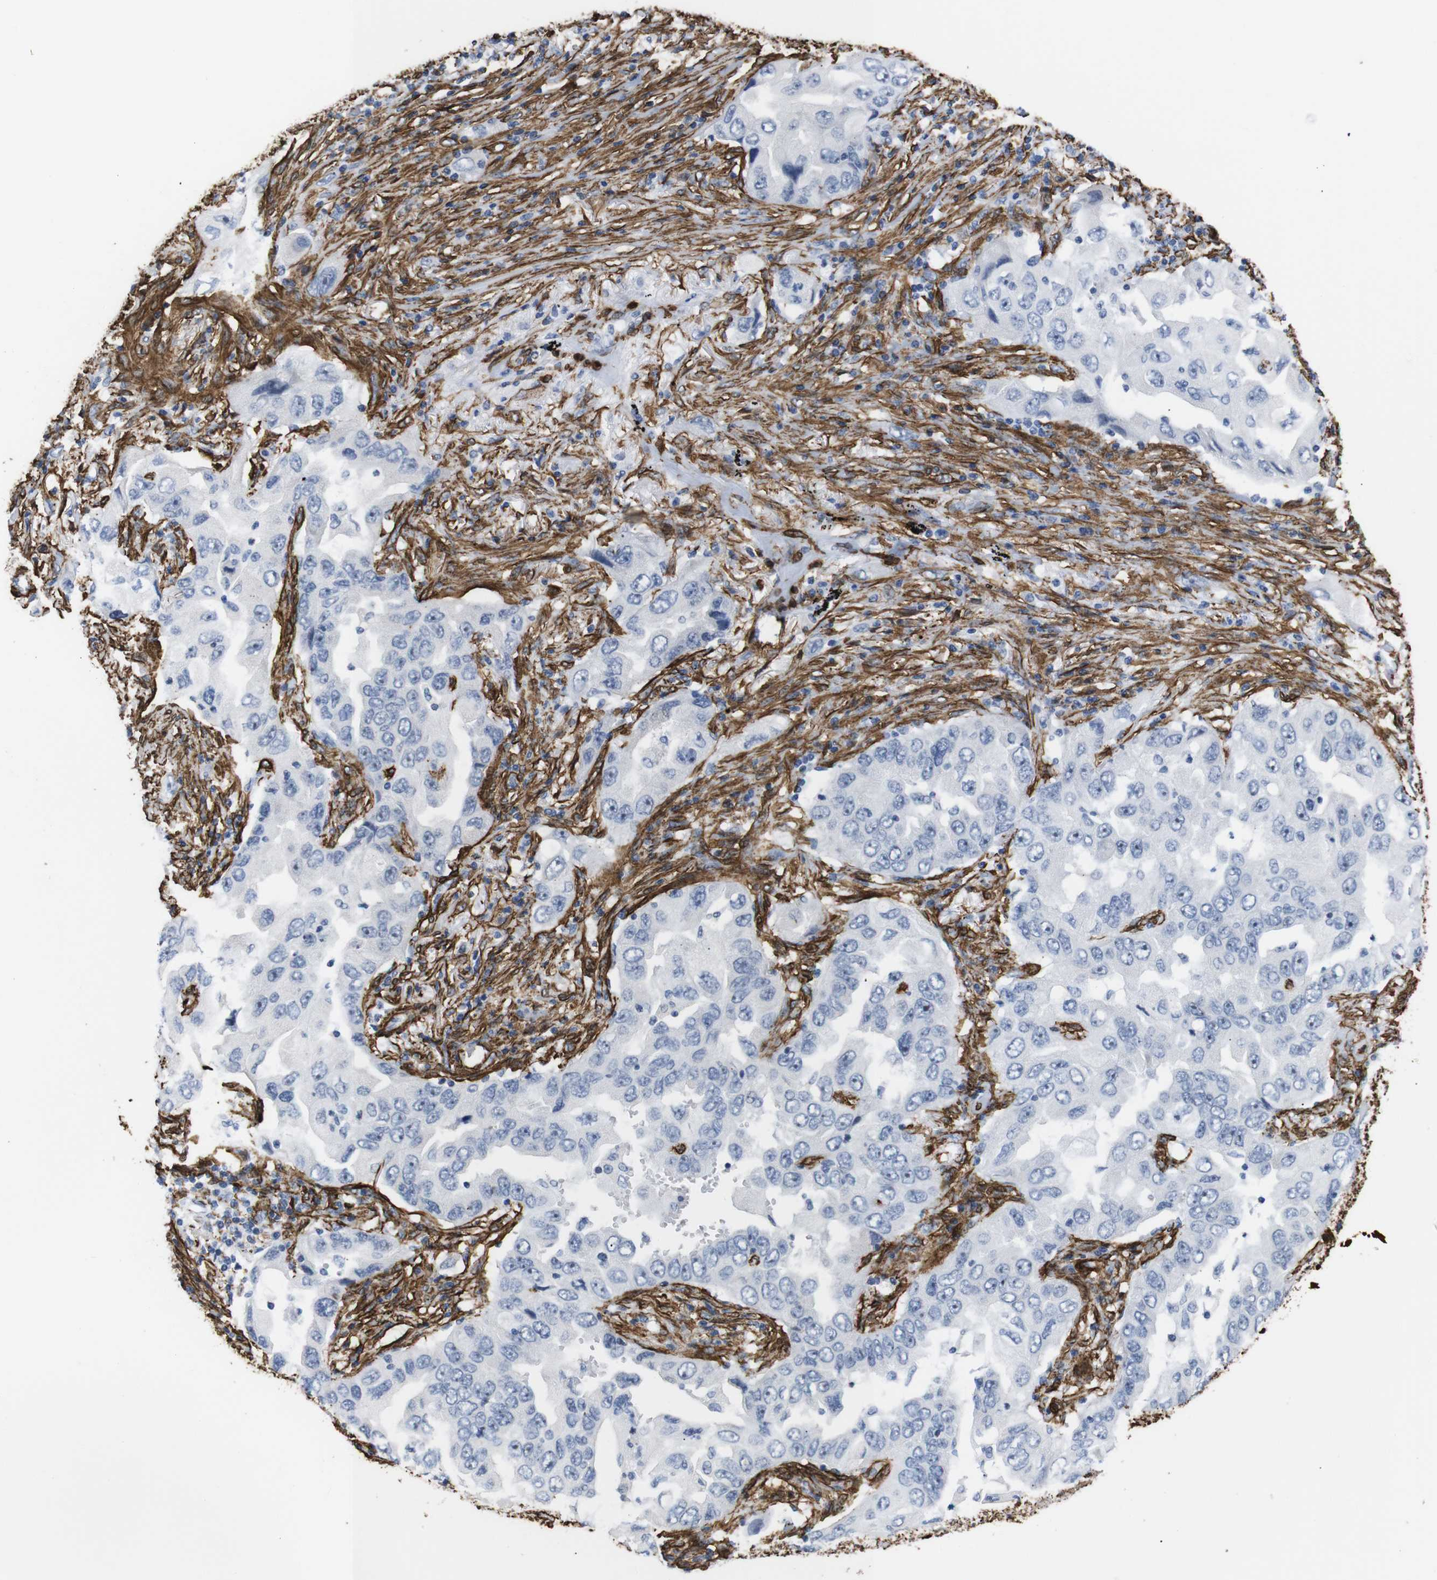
{"staining": {"intensity": "negative", "quantity": "none", "location": "none"}, "tissue": "lung cancer", "cell_type": "Tumor cells", "image_type": "cancer", "snomed": [{"axis": "morphology", "description": "Adenocarcinoma, NOS"}, {"axis": "topography", "description": "Lung"}], "caption": "IHC micrograph of neoplastic tissue: lung cancer (adenocarcinoma) stained with DAB (3,3'-diaminobenzidine) displays no significant protein expression in tumor cells. Nuclei are stained in blue.", "gene": "ACTA2", "patient": {"sex": "female", "age": 65}}